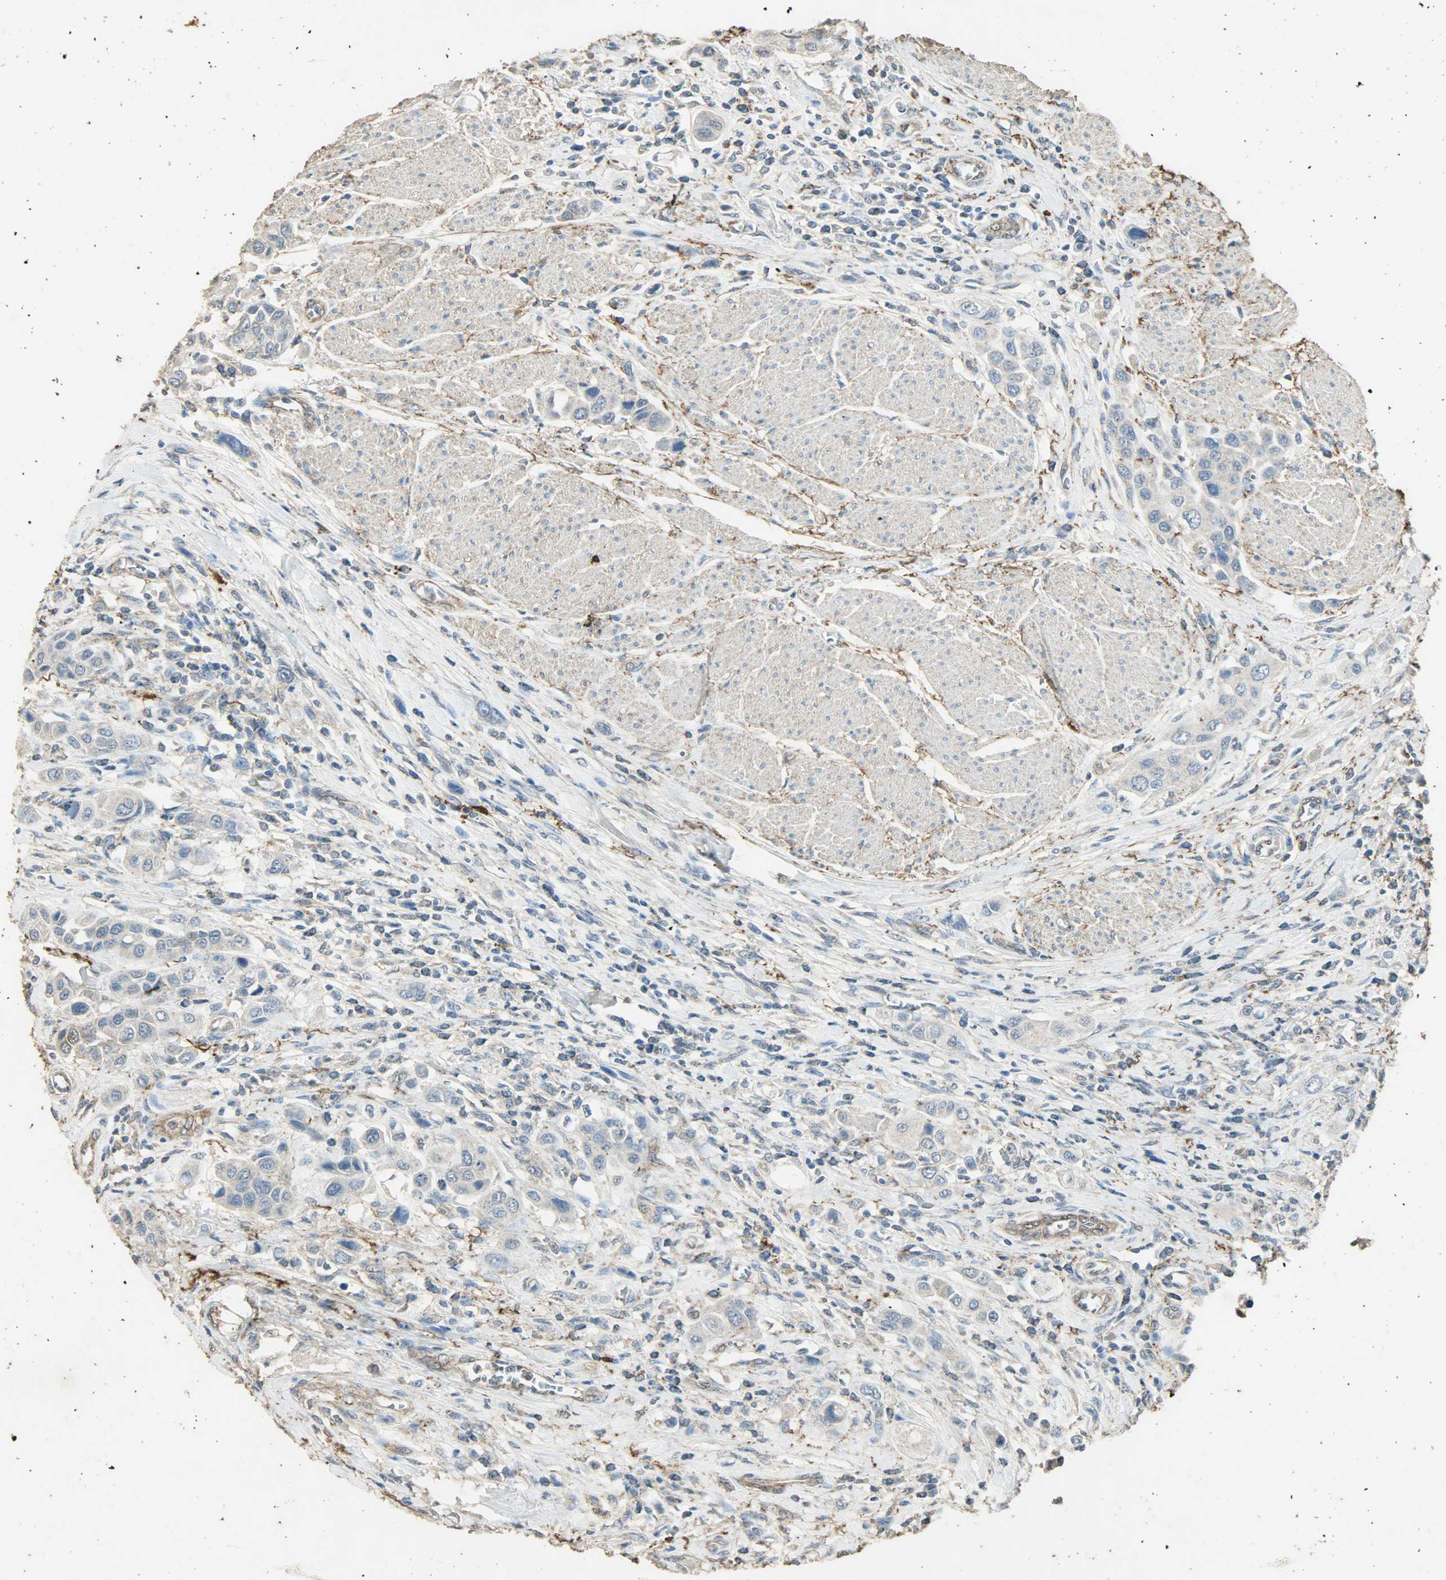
{"staining": {"intensity": "negative", "quantity": "none", "location": "none"}, "tissue": "urothelial cancer", "cell_type": "Tumor cells", "image_type": "cancer", "snomed": [{"axis": "morphology", "description": "Urothelial carcinoma, High grade"}, {"axis": "topography", "description": "Urinary bladder"}], "caption": "This is an IHC histopathology image of human urothelial cancer. There is no positivity in tumor cells.", "gene": "ASB9", "patient": {"sex": "male", "age": 50}}